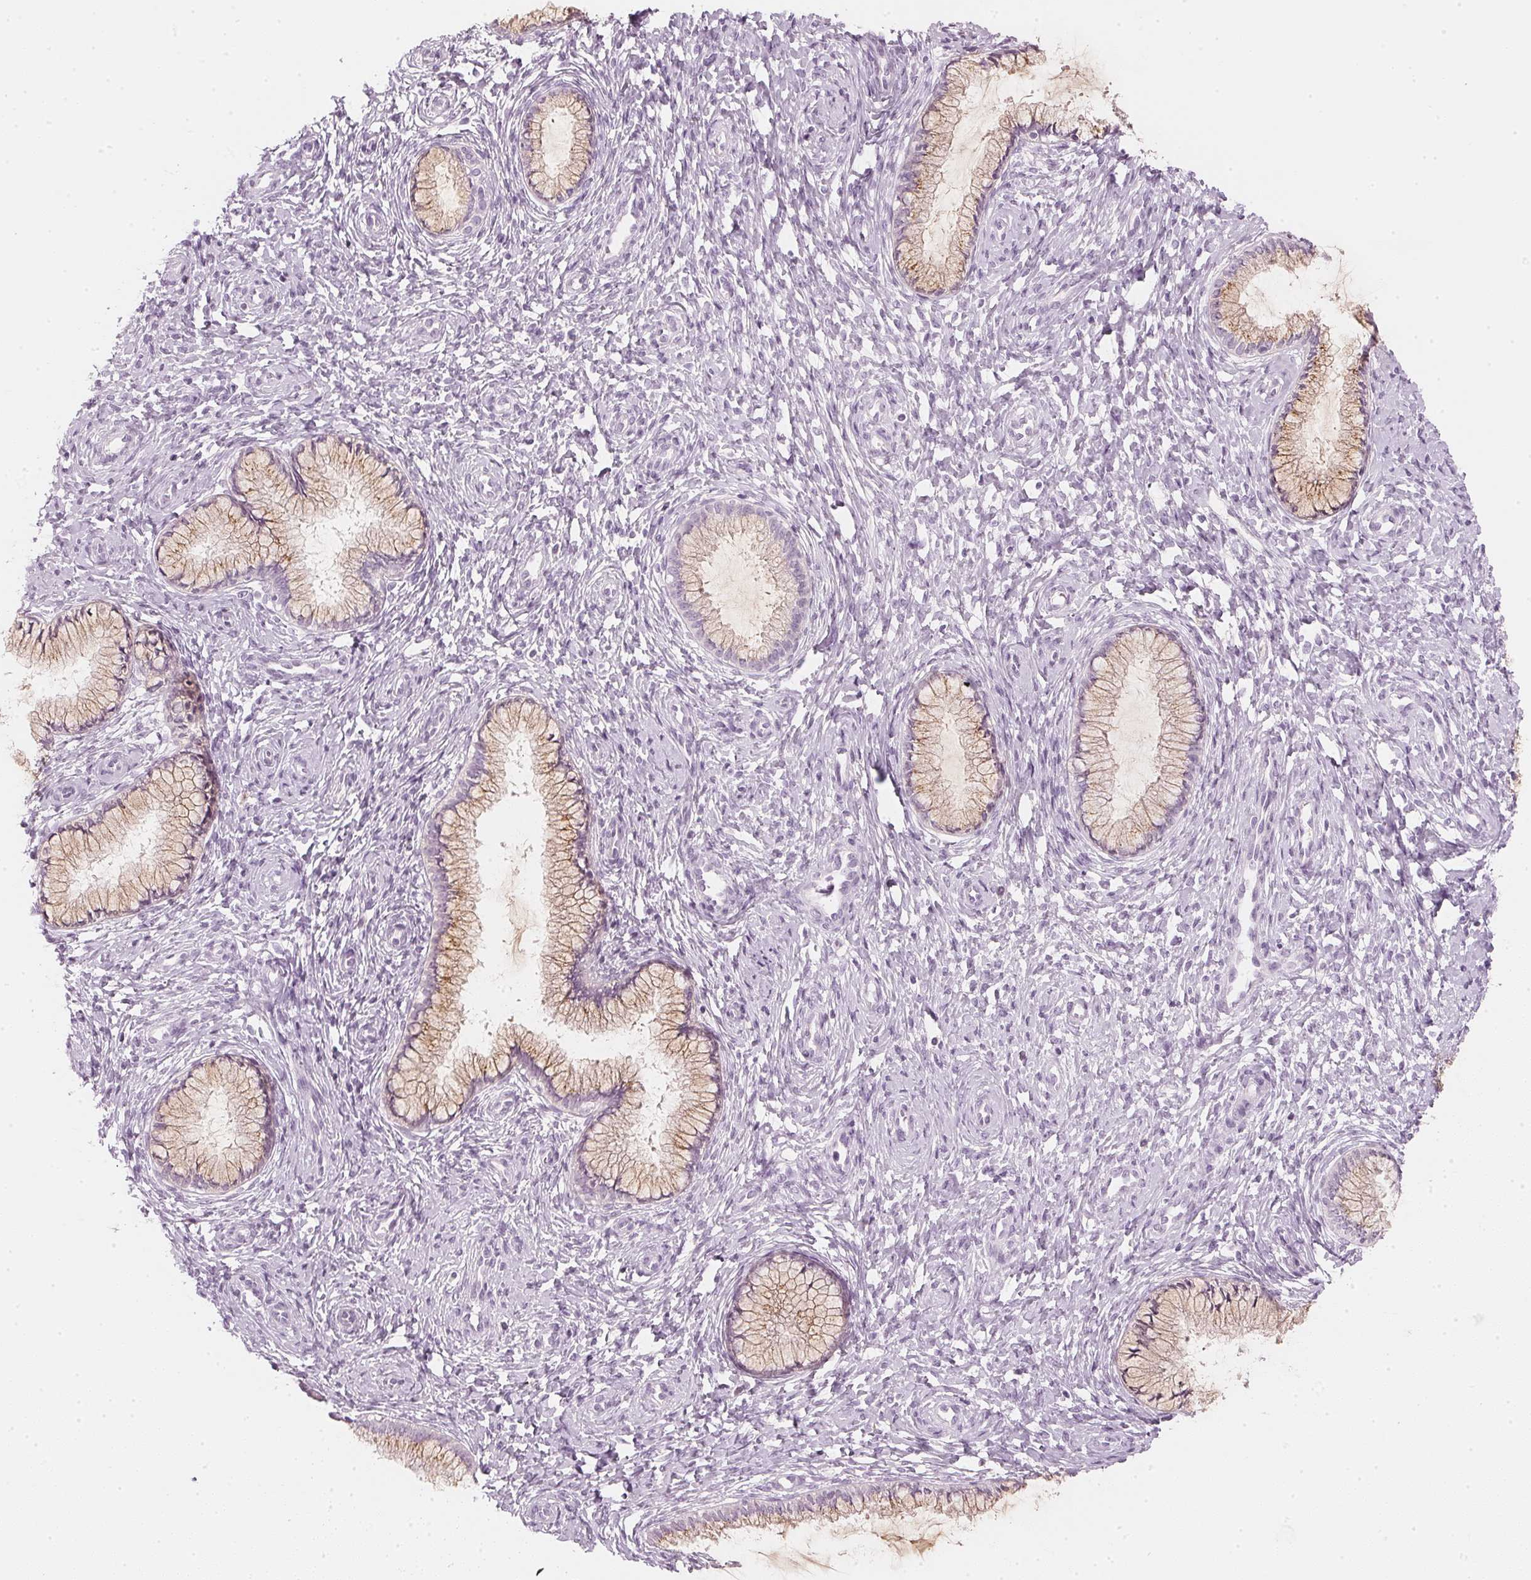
{"staining": {"intensity": "weak", "quantity": "25%-75%", "location": "cytoplasmic/membranous"}, "tissue": "cervix", "cell_type": "Glandular cells", "image_type": "normal", "snomed": [{"axis": "morphology", "description": "Normal tissue, NOS"}, {"axis": "topography", "description": "Cervix"}], "caption": "A high-resolution micrograph shows immunohistochemistry staining of normal cervix, which exhibits weak cytoplasmic/membranous staining in approximately 25%-75% of glandular cells.", "gene": "CHST4", "patient": {"sex": "female", "age": 37}}